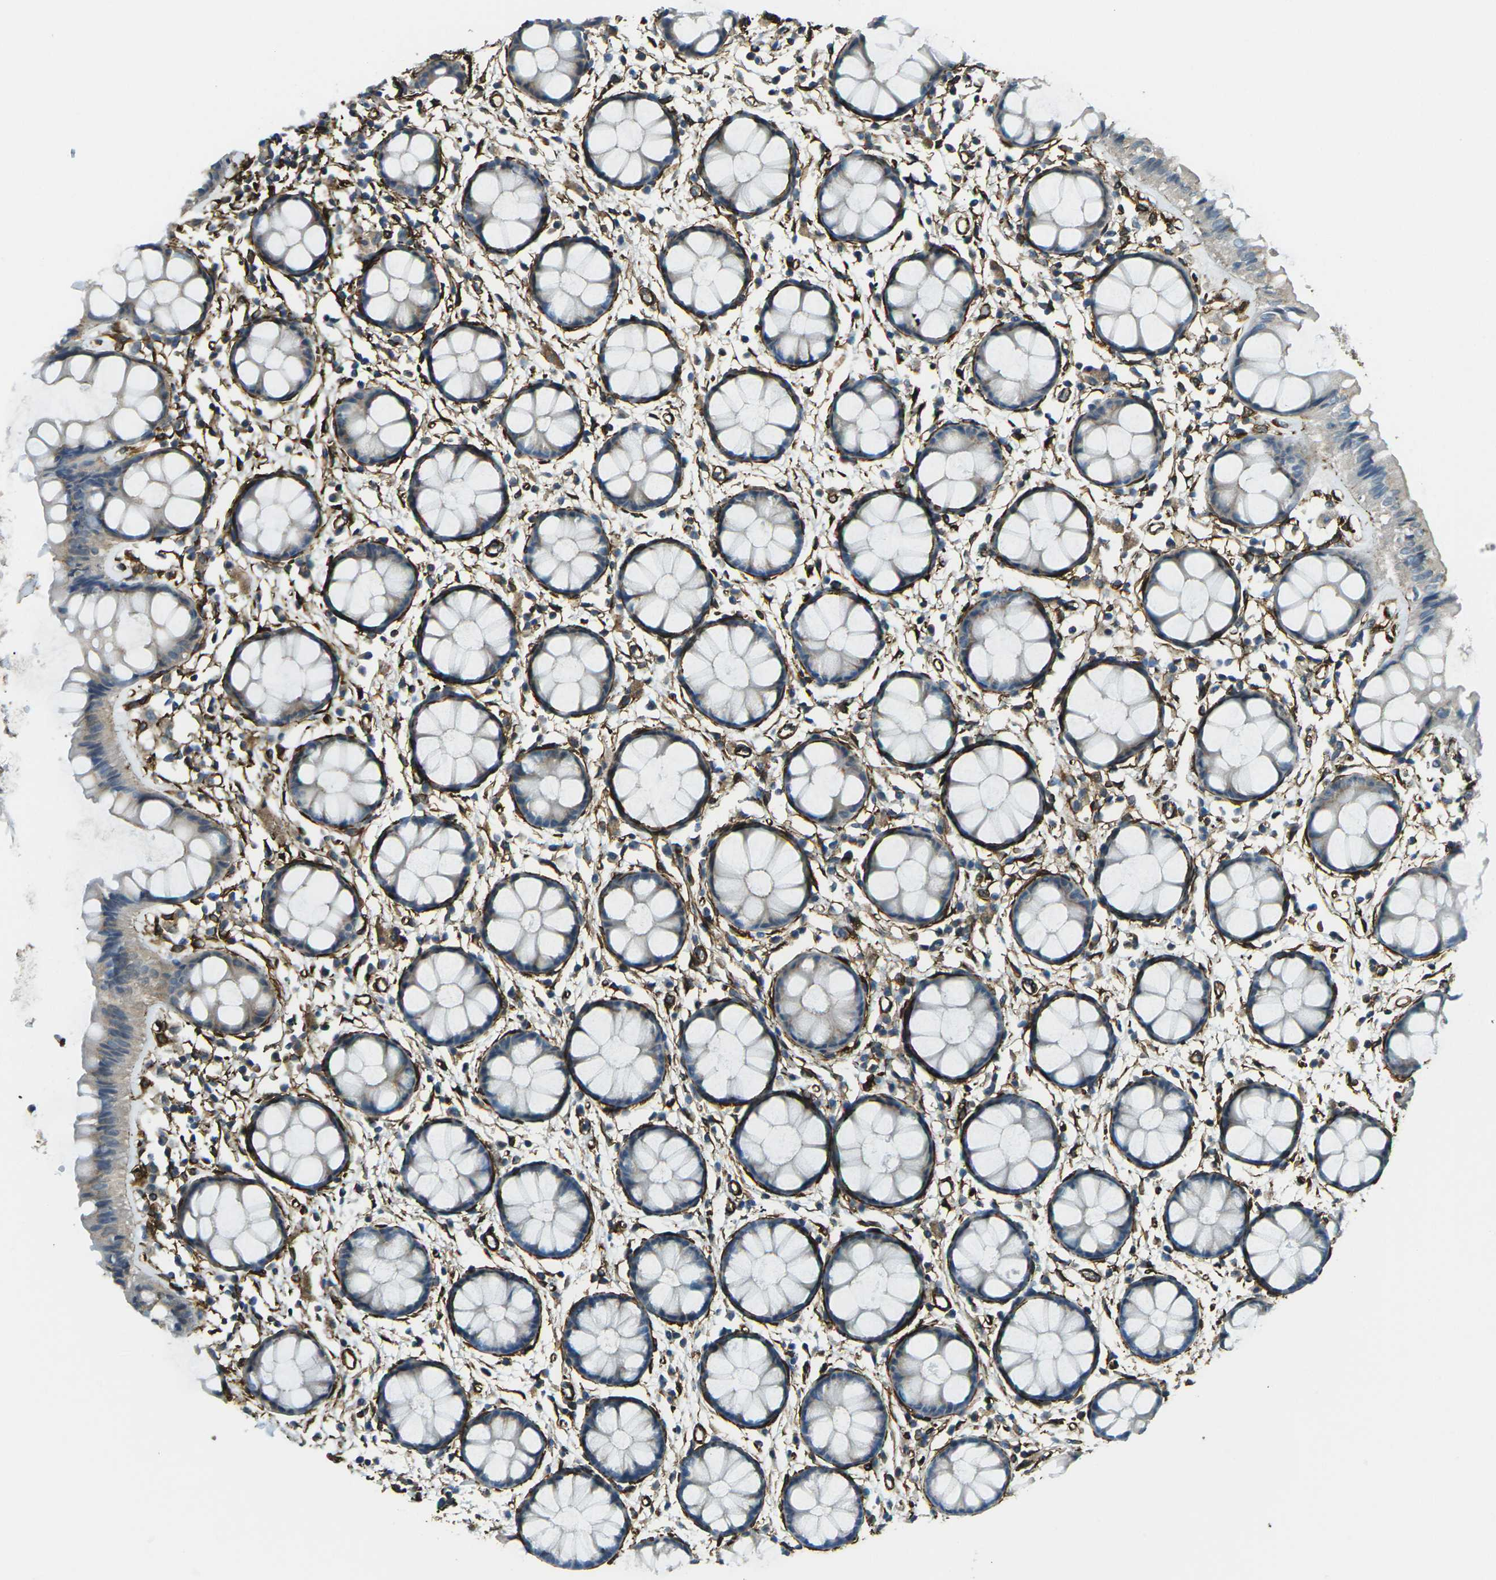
{"staining": {"intensity": "negative", "quantity": "none", "location": "none"}, "tissue": "rectum", "cell_type": "Glandular cells", "image_type": "normal", "snomed": [{"axis": "morphology", "description": "Normal tissue, NOS"}, {"axis": "topography", "description": "Rectum"}], "caption": "This photomicrograph is of normal rectum stained with immunohistochemistry (IHC) to label a protein in brown with the nuclei are counter-stained blue. There is no staining in glandular cells.", "gene": "GRAMD1C", "patient": {"sex": "female", "age": 66}}